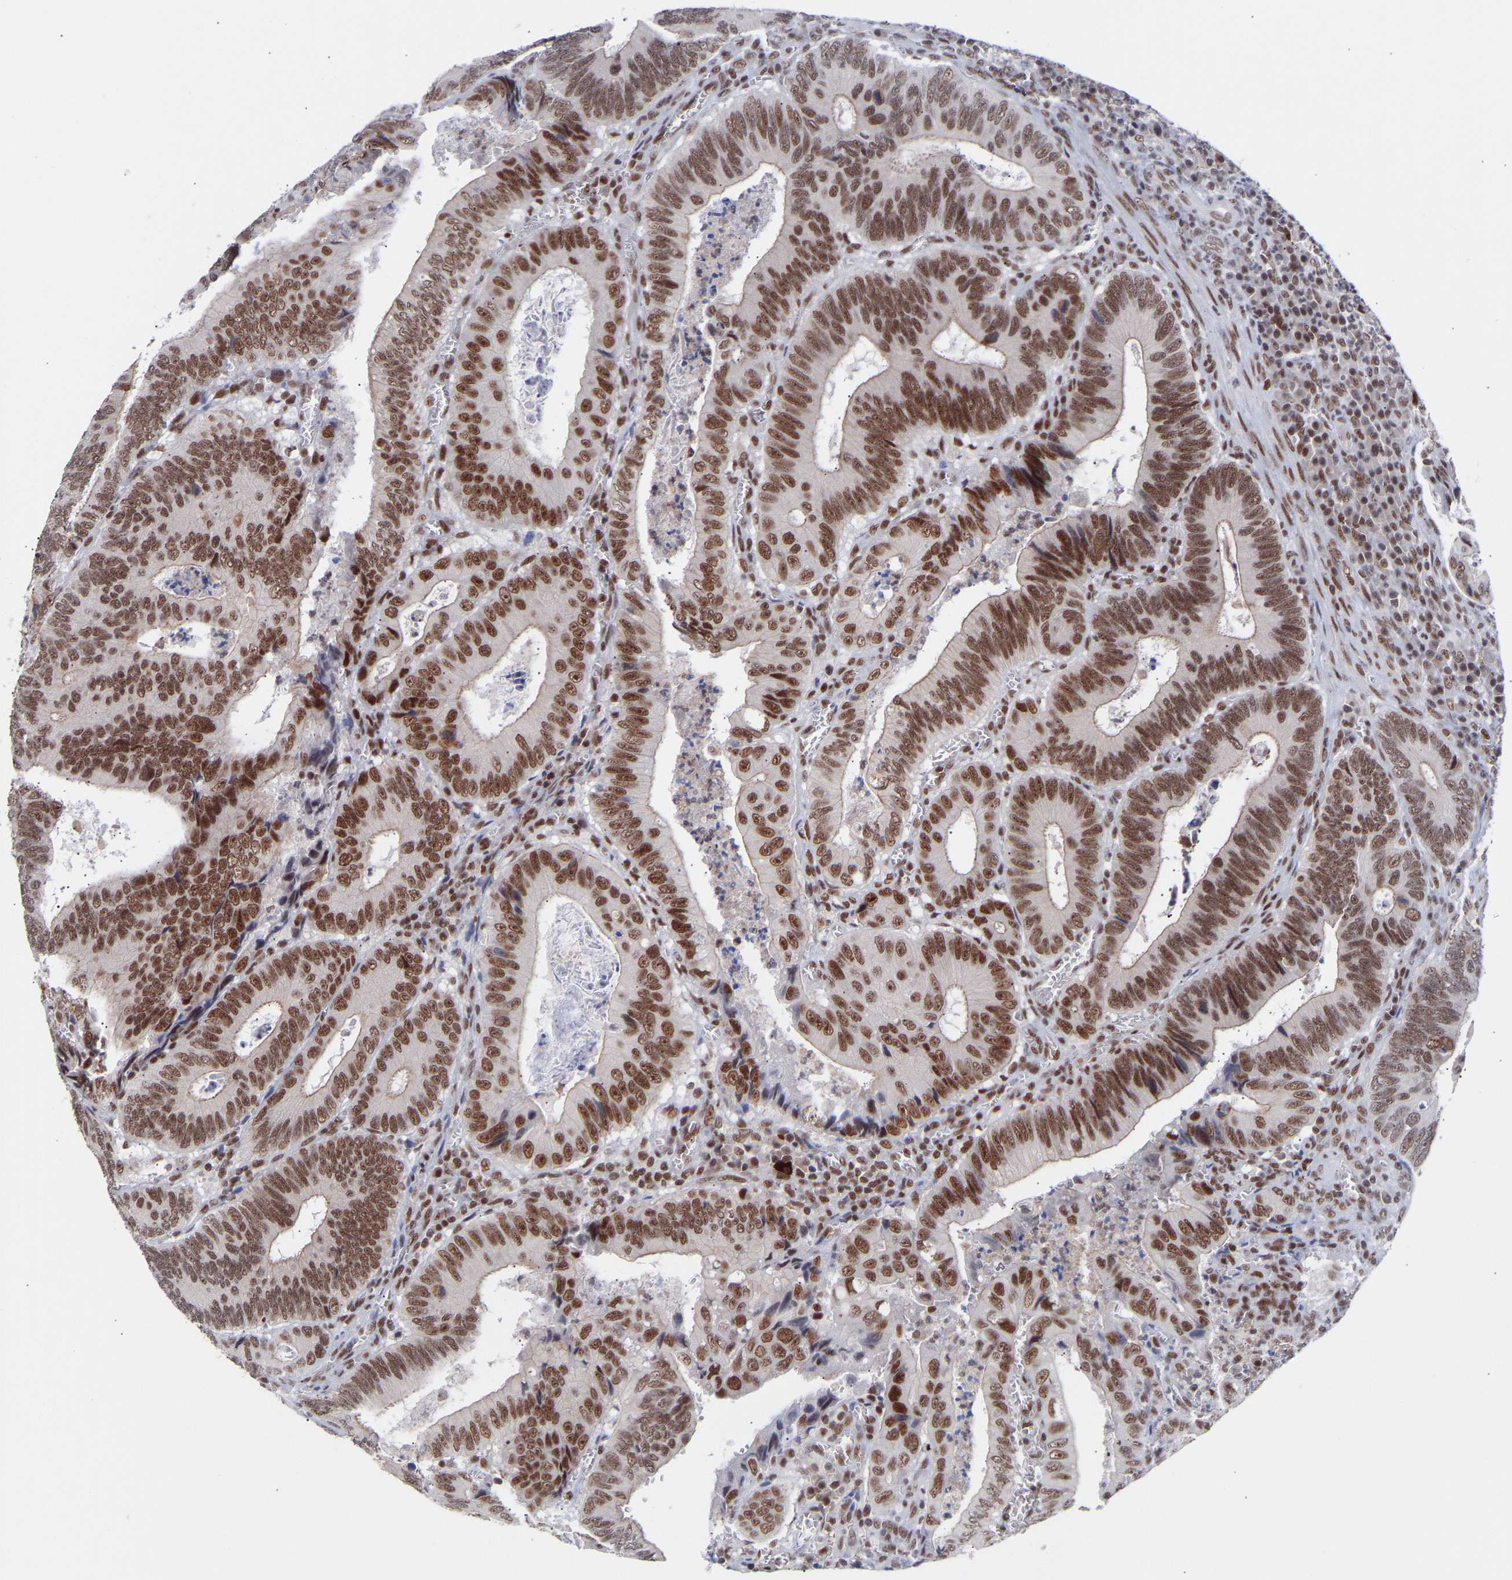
{"staining": {"intensity": "moderate", "quantity": ">75%", "location": "nuclear"}, "tissue": "colorectal cancer", "cell_type": "Tumor cells", "image_type": "cancer", "snomed": [{"axis": "morphology", "description": "Inflammation, NOS"}, {"axis": "morphology", "description": "Adenocarcinoma, NOS"}, {"axis": "topography", "description": "Colon"}], "caption": "Protein expression analysis of human colorectal cancer (adenocarcinoma) reveals moderate nuclear staining in about >75% of tumor cells.", "gene": "RBM15", "patient": {"sex": "male", "age": 72}}